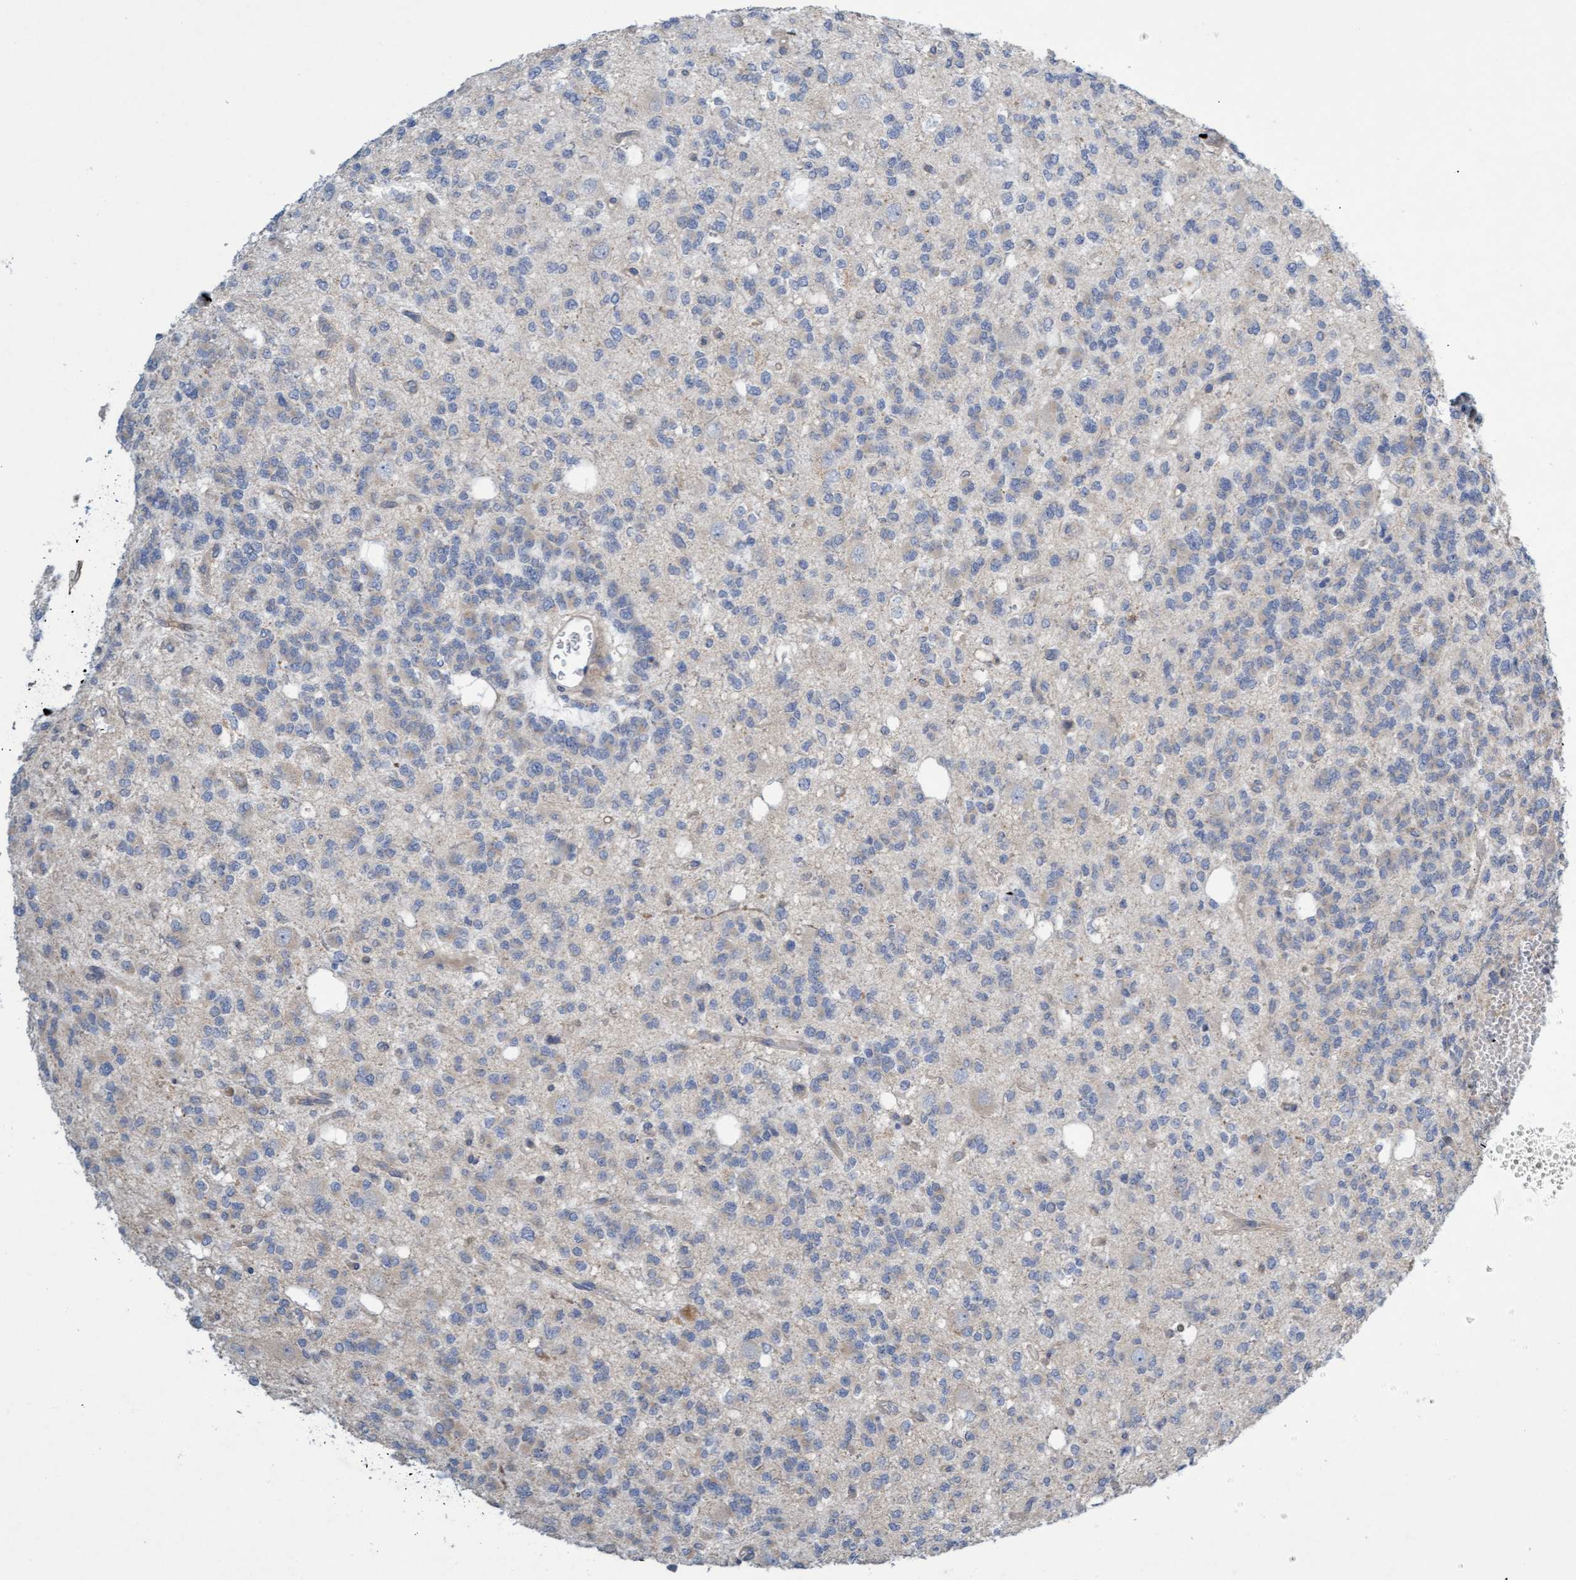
{"staining": {"intensity": "negative", "quantity": "none", "location": "none"}, "tissue": "glioma", "cell_type": "Tumor cells", "image_type": "cancer", "snomed": [{"axis": "morphology", "description": "Glioma, malignant, Low grade"}, {"axis": "topography", "description": "Brain"}], "caption": "Photomicrograph shows no significant protein positivity in tumor cells of glioma.", "gene": "DDHD2", "patient": {"sex": "male", "age": 38}}